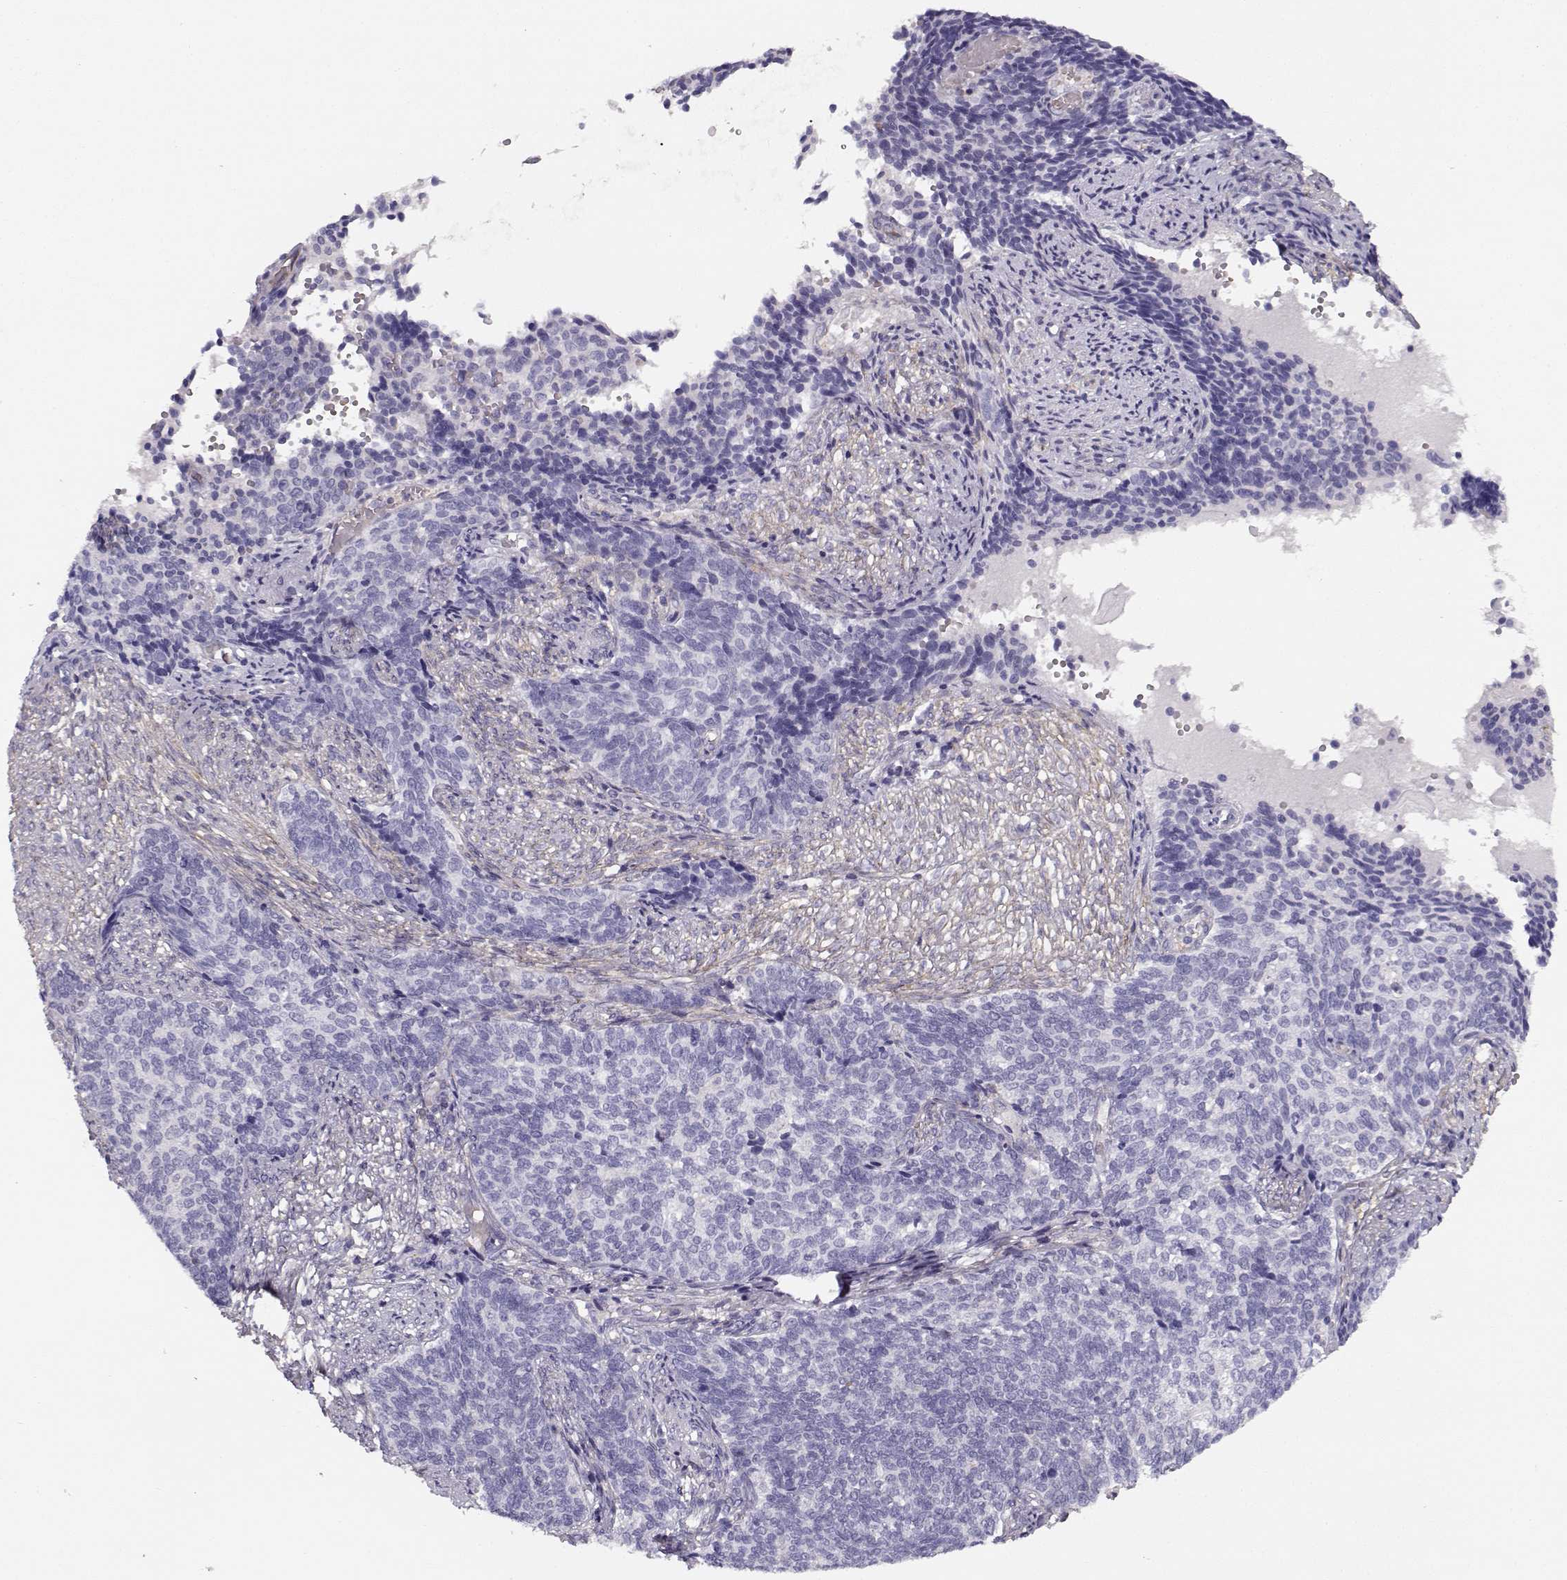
{"staining": {"intensity": "negative", "quantity": "none", "location": "none"}, "tissue": "cervical cancer", "cell_type": "Tumor cells", "image_type": "cancer", "snomed": [{"axis": "morphology", "description": "Squamous cell carcinoma, NOS"}, {"axis": "topography", "description": "Cervix"}], "caption": "Immunohistochemistry of human cervical cancer (squamous cell carcinoma) demonstrates no expression in tumor cells.", "gene": "MYO1A", "patient": {"sex": "female", "age": 39}}